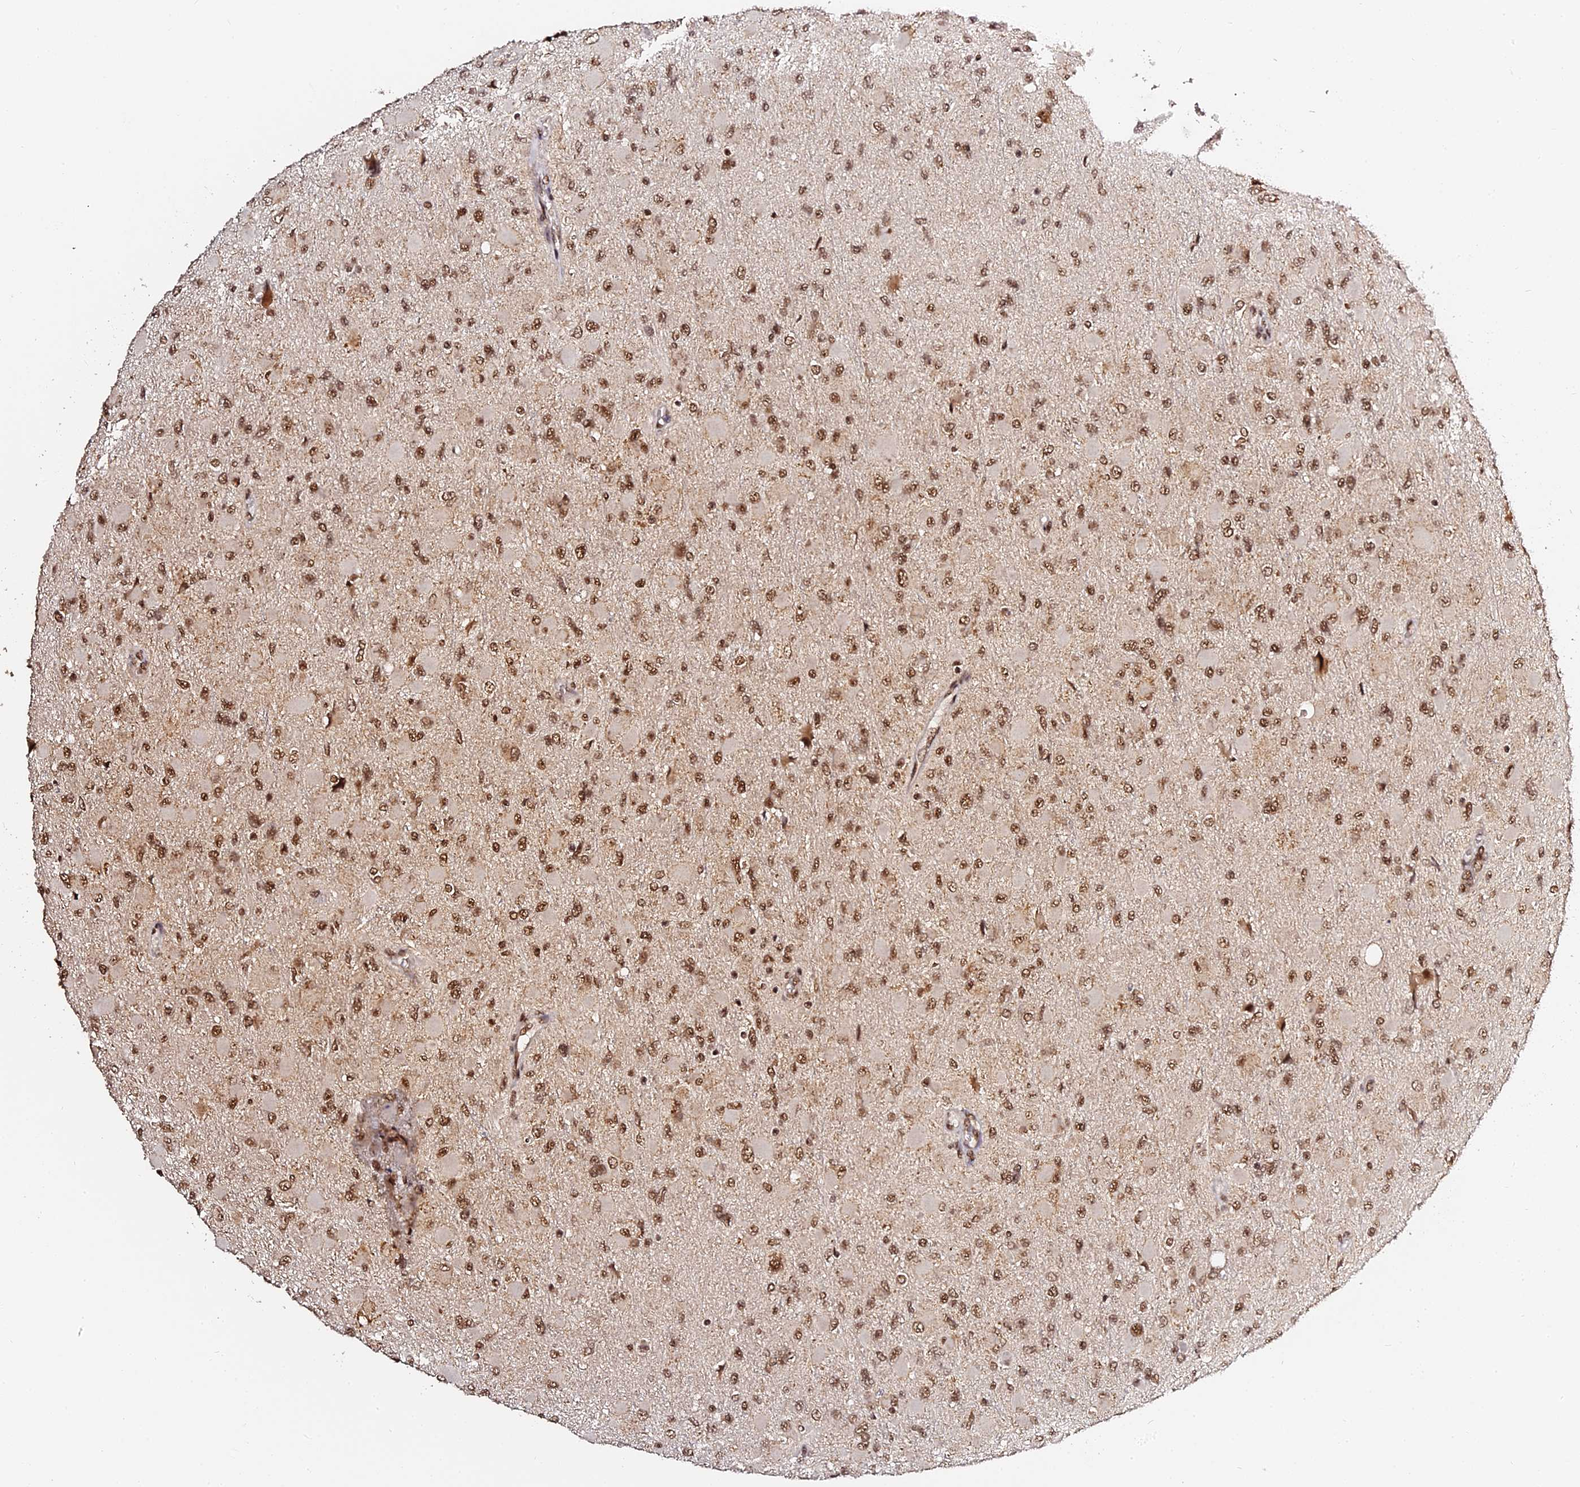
{"staining": {"intensity": "moderate", "quantity": ">75%", "location": "nuclear"}, "tissue": "glioma", "cell_type": "Tumor cells", "image_type": "cancer", "snomed": [{"axis": "morphology", "description": "Glioma, malignant, High grade"}, {"axis": "topography", "description": "Cerebral cortex"}], "caption": "An IHC histopathology image of neoplastic tissue is shown. Protein staining in brown highlights moderate nuclear positivity in glioma within tumor cells. (DAB (3,3'-diaminobenzidine) = brown stain, brightfield microscopy at high magnification).", "gene": "MCRS1", "patient": {"sex": "female", "age": 36}}